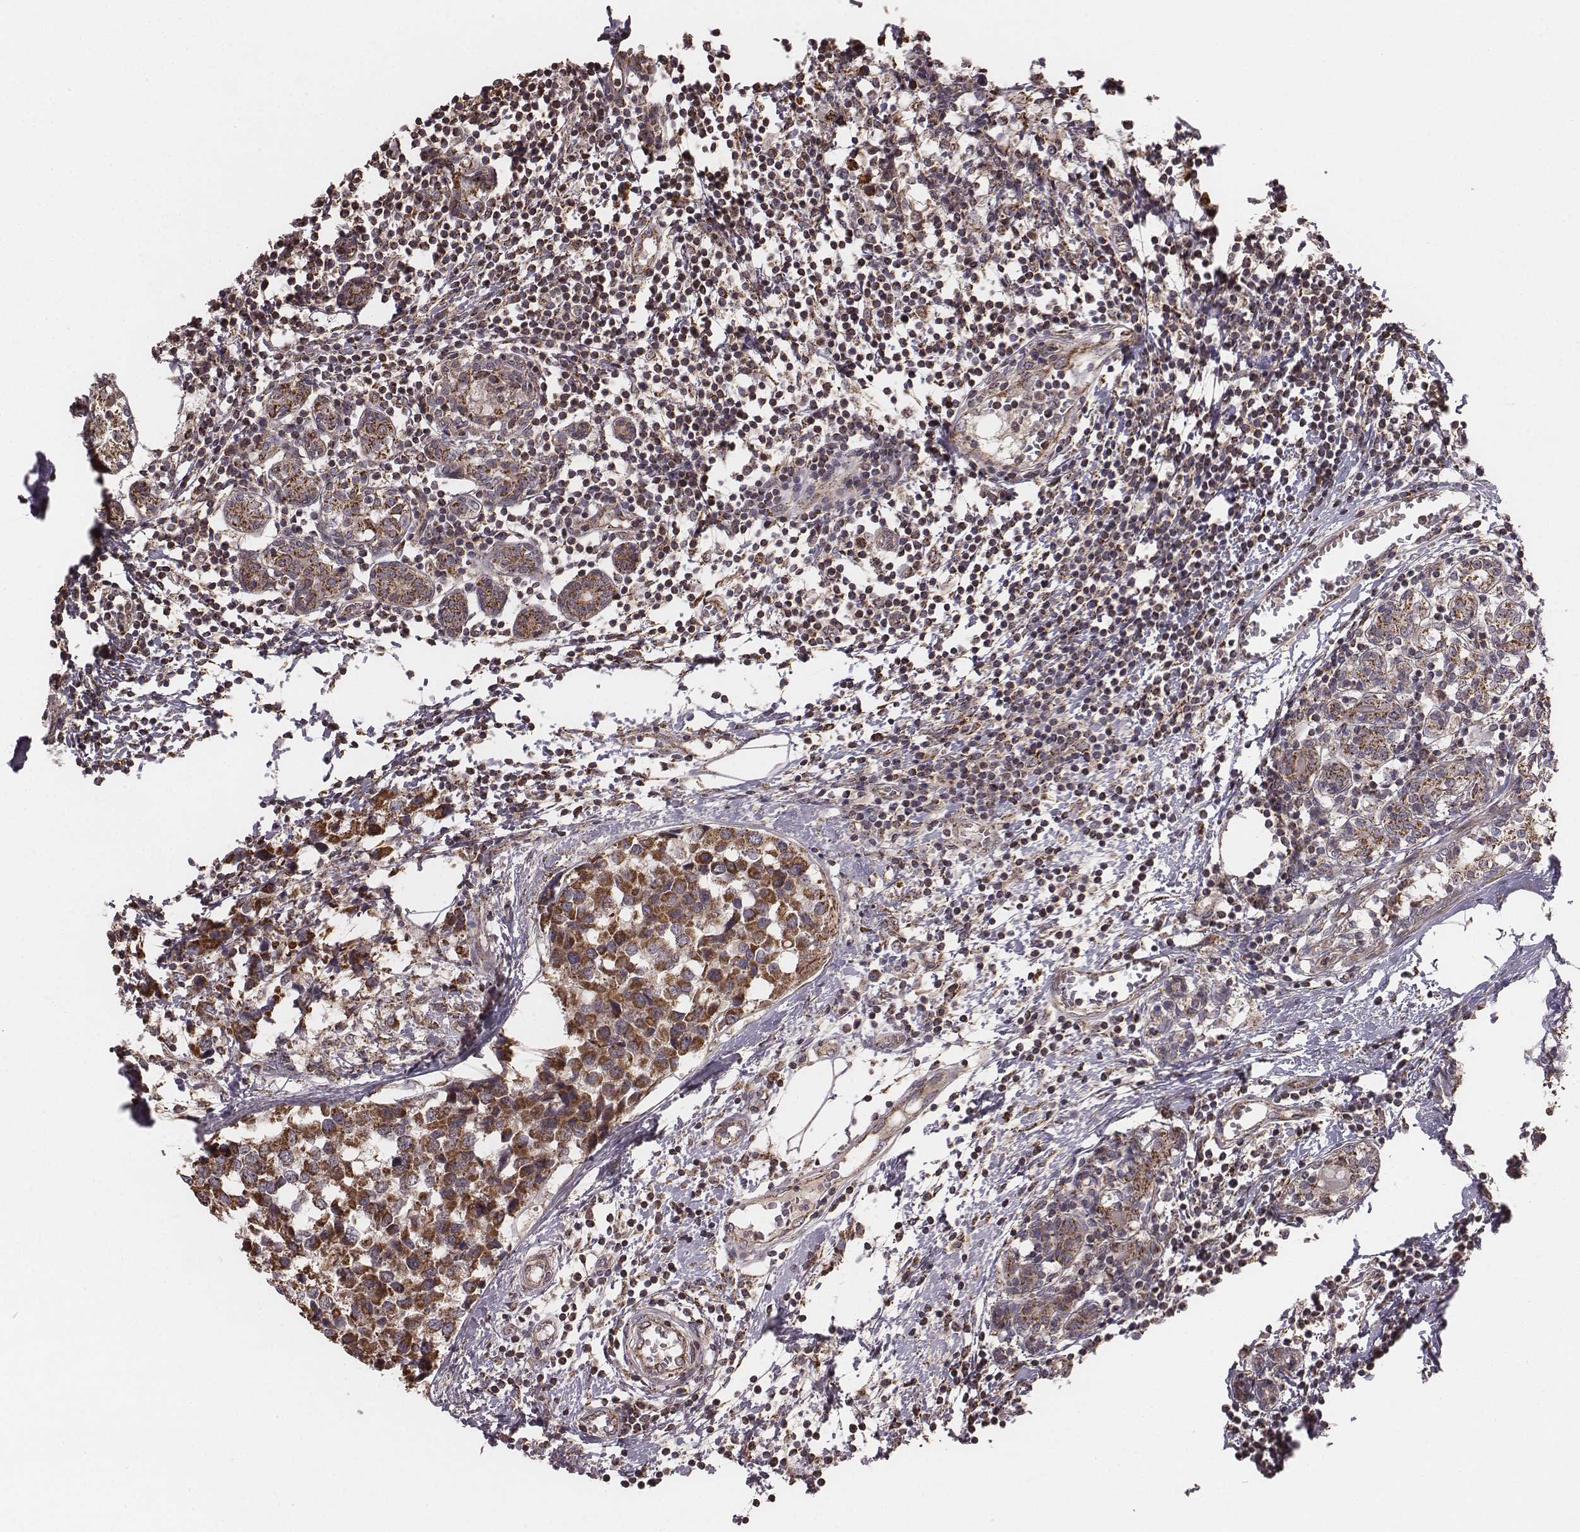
{"staining": {"intensity": "strong", "quantity": ">75%", "location": "cytoplasmic/membranous"}, "tissue": "breast cancer", "cell_type": "Tumor cells", "image_type": "cancer", "snomed": [{"axis": "morphology", "description": "Lobular carcinoma"}, {"axis": "topography", "description": "Breast"}], "caption": "Human breast cancer (lobular carcinoma) stained for a protein (brown) shows strong cytoplasmic/membranous positive positivity in about >75% of tumor cells.", "gene": "PDCD2L", "patient": {"sex": "female", "age": 59}}